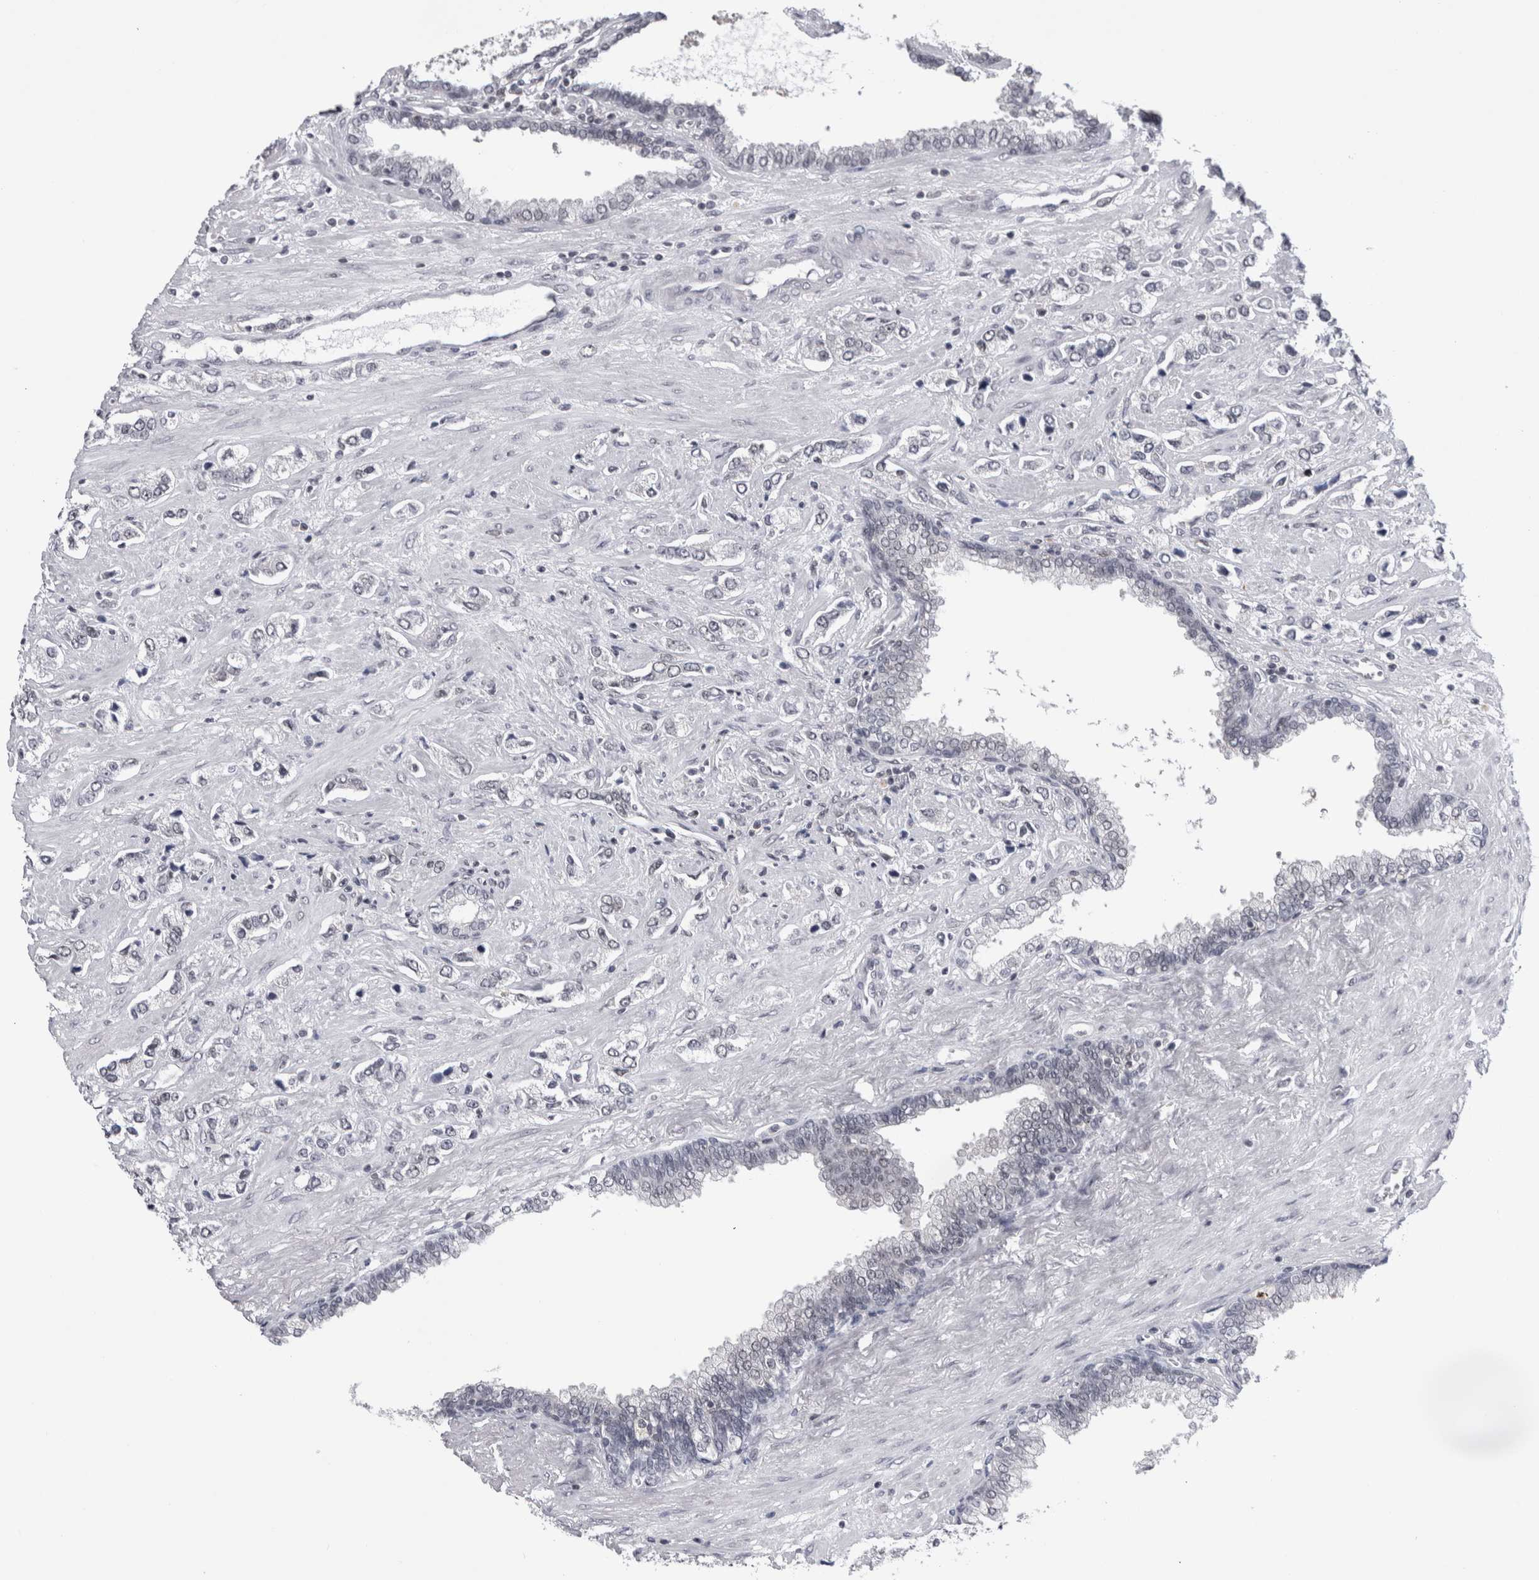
{"staining": {"intensity": "negative", "quantity": "none", "location": "none"}, "tissue": "prostate cancer", "cell_type": "Tumor cells", "image_type": "cancer", "snomed": [{"axis": "morphology", "description": "Adenocarcinoma, High grade"}, {"axis": "topography", "description": "Prostate"}], "caption": "Tumor cells show no significant positivity in high-grade adenocarcinoma (prostate).", "gene": "PSMB2", "patient": {"sex": "male", "age": 66}}